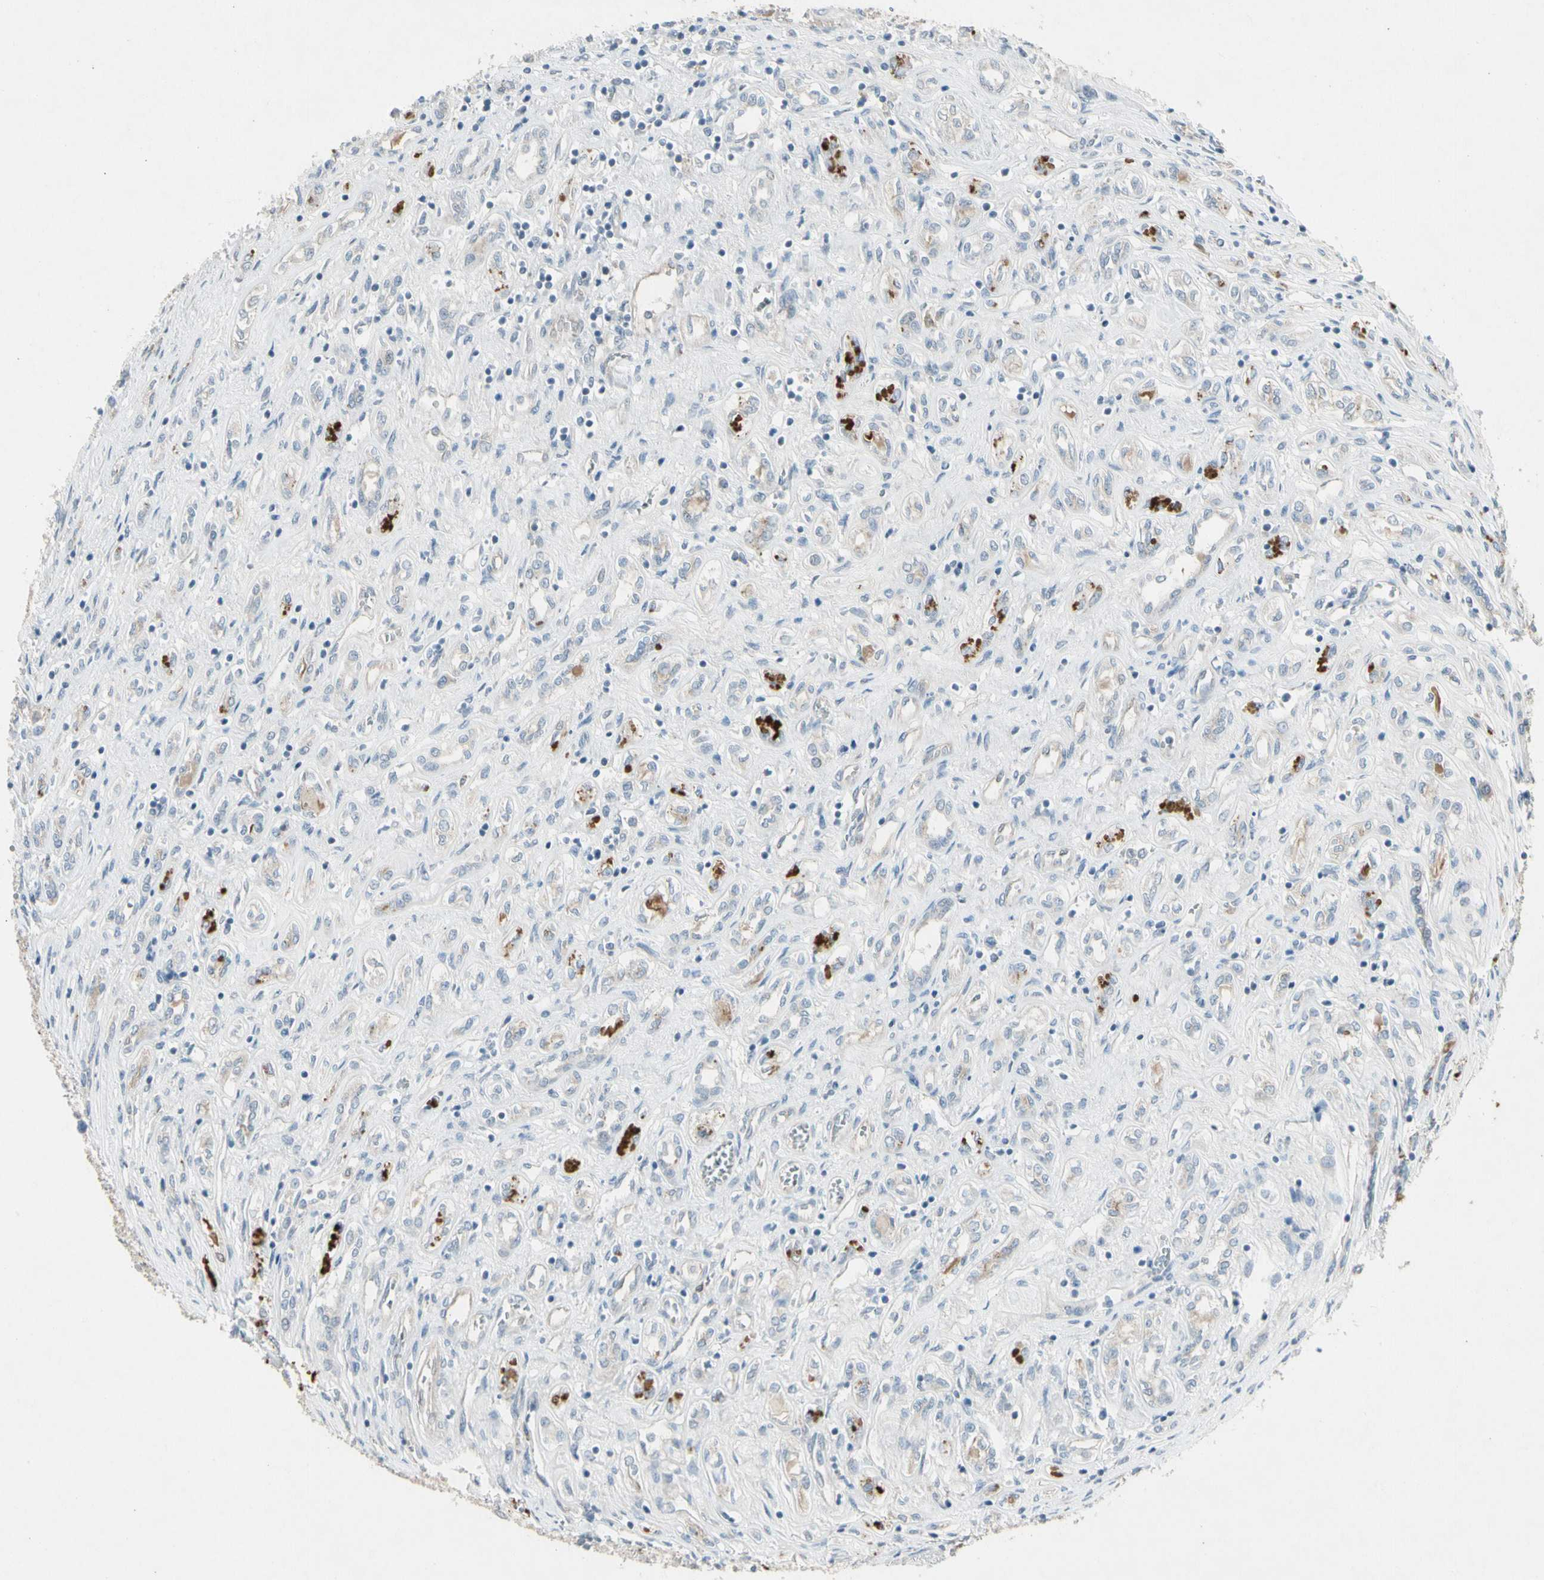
{"staining": {"intensity": "negative", "quantity": "none", "location": "none"}, "tissue": "renal cancer", "cell_type": "Tumor cells", "image_type": "cancer", "snomed": [{"axis": "morphology", "description": "Adenocarcinoma, NOS"}, {"axis": "topography", "description": "Kidney"}], "caption": "Immunohistochemical staining of adenocarcinoma (renal) displays no significant positivity in tumor cells.", "gene": "PANK2", "patient": {"sex": "female", "age": 70}}